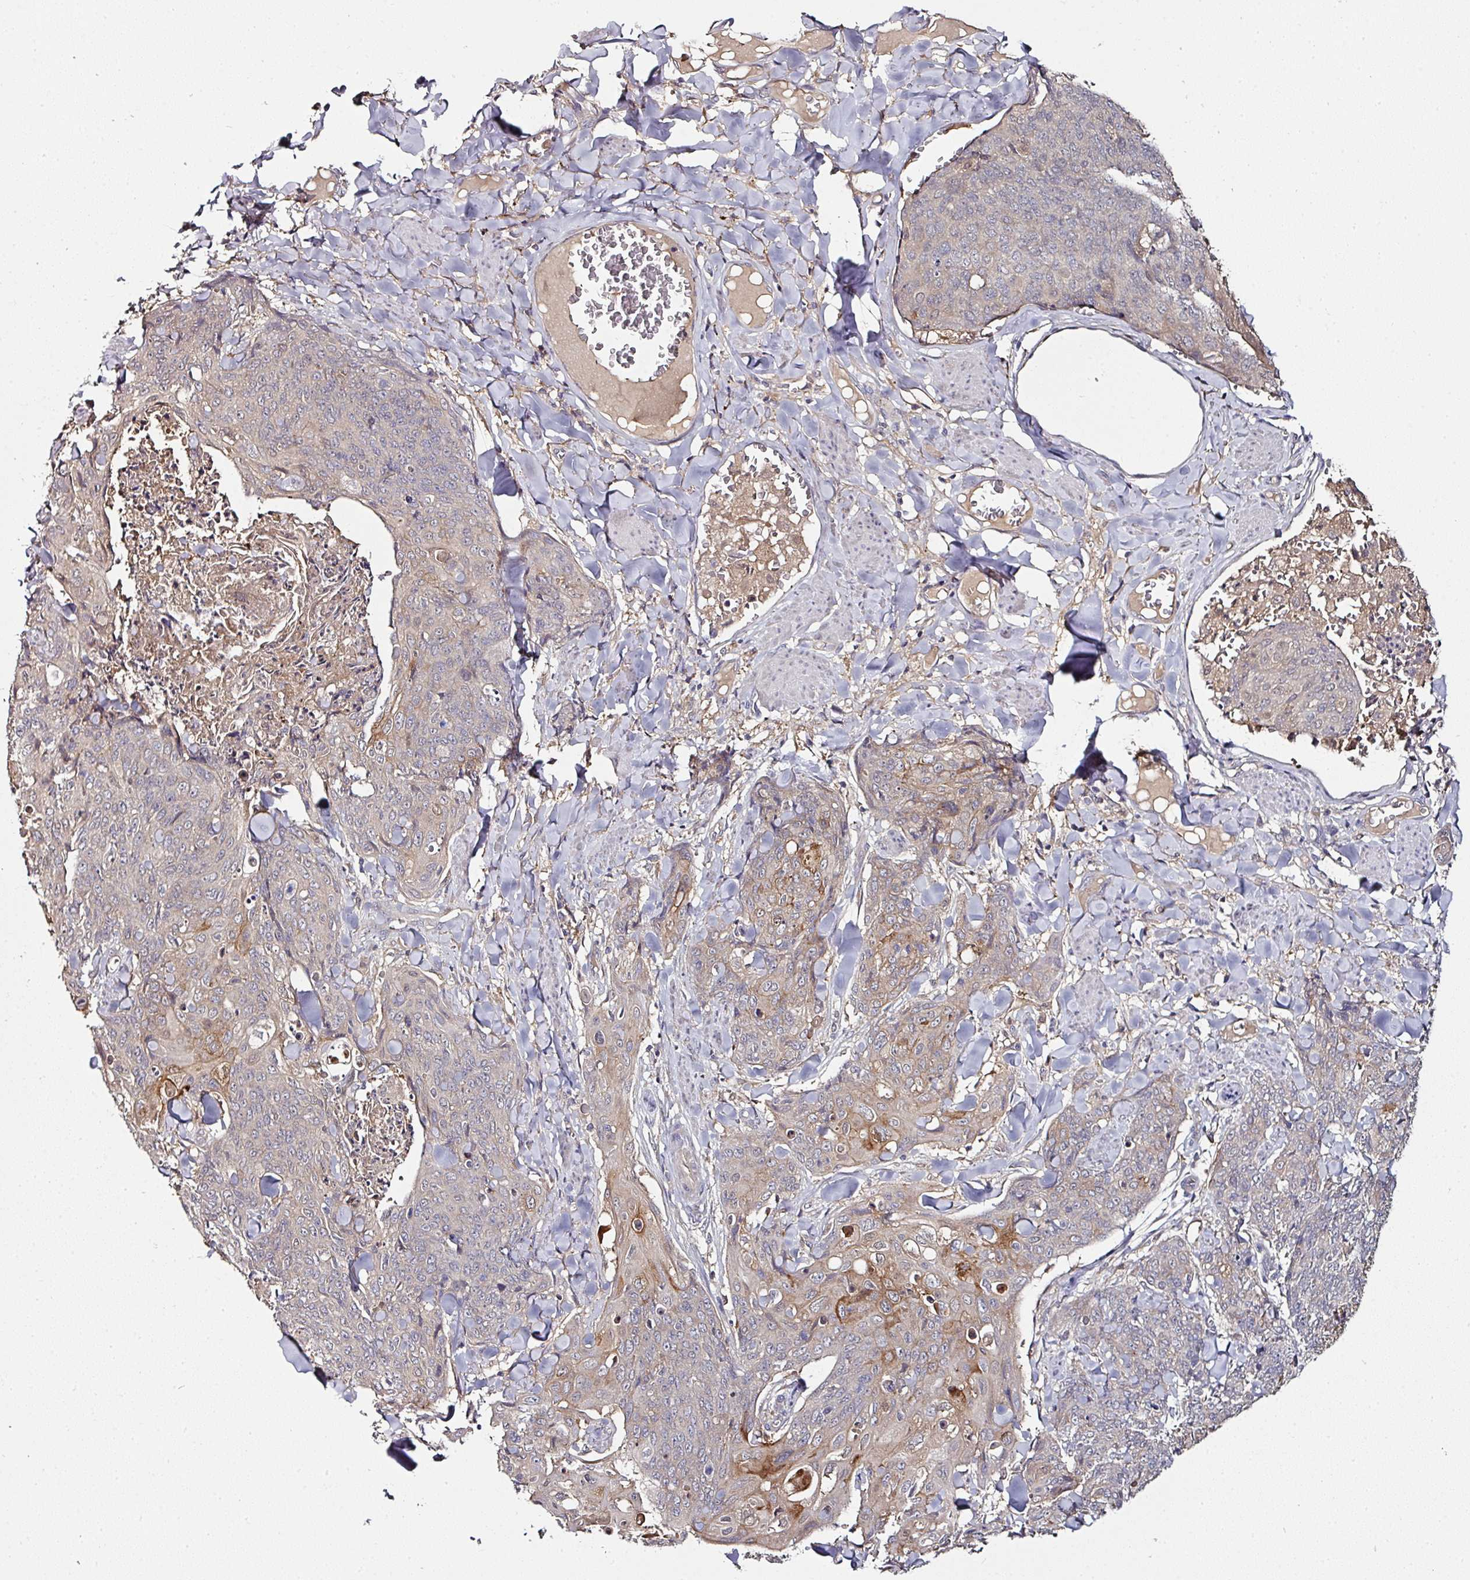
{"staining": {"intensity": "moderate", "quantity": "<25%", "location": "cytoplasmic/membranous"}, "tissue": "skin cancer", "cell_type": "Tumor cells", "image_type": "cancer", "snomed": [{"axis": "morphology", "description": "Squamous cell carcinoma, NOS"}, {"axis": "topography", "description": "Skin"}, {"axis": "topography", "description": "Vulva"}], "caption": "Squamous cell carcinoma (skin) tissue reveals moderate cytoplasmic/membranous expression in about <25% of tumor cells, visualized by immunohistochemistry.", "gene": "CTDSP2", "patient": {"sex": "female", "age": 85}}